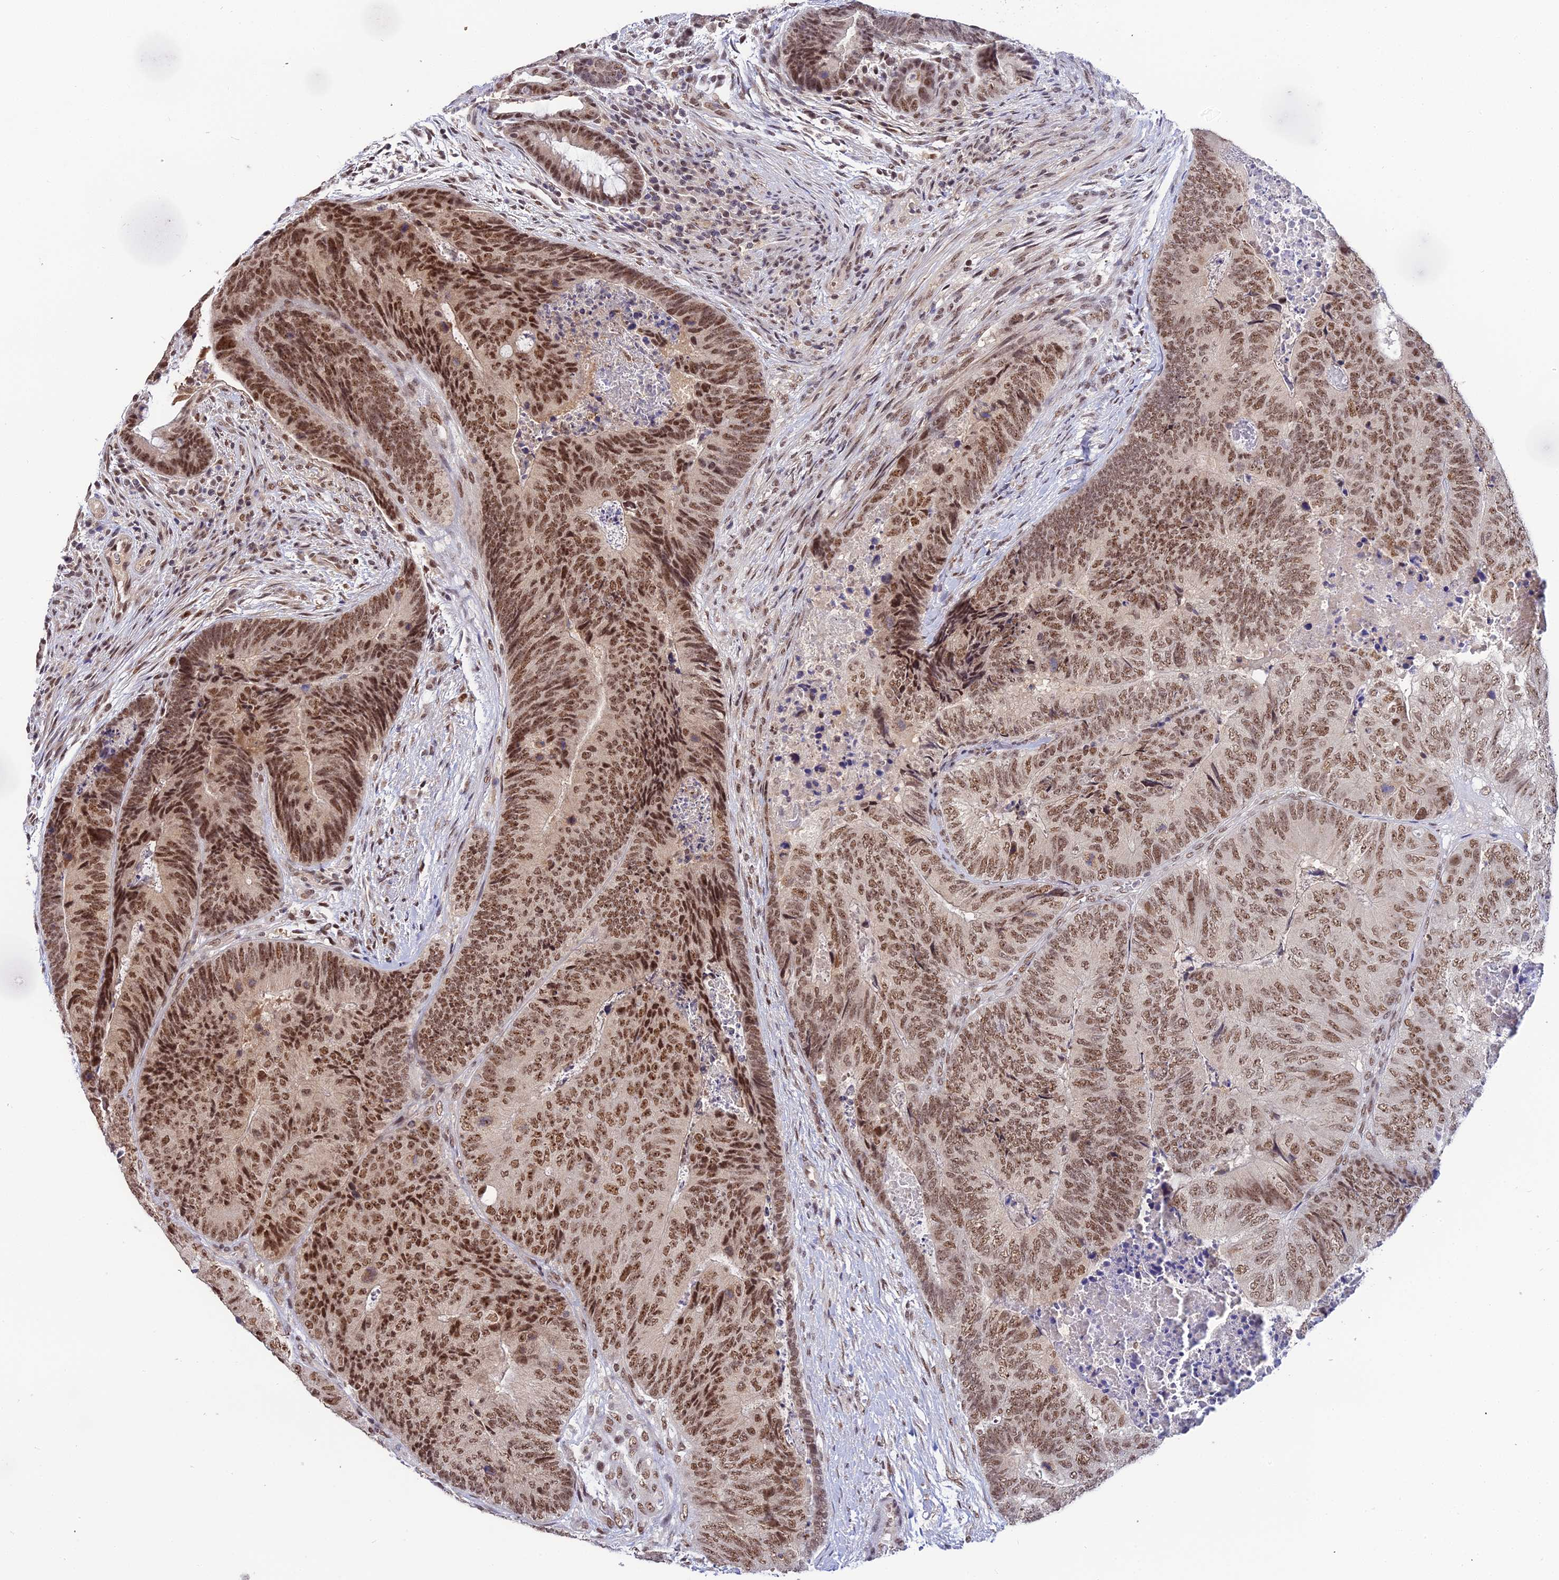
{"staining": {"intensity": "moderate", "quantity": ">75%", "location": "nuclear"}, "tissue": "colorectal cancer", "cell_type": "Tumor cells", "image_type": "cancer", "snomed": [{"axis": "morphology", "description": "Adenocarcinoma, NOS"}, {"axis": "topography", "description": "Colon"}], "caption": "Immunohistochemical staining of human colorectal cancer displays medium levels of moderate nuclear expression in approximately >75% of tumor cells. (brown staining indicates protein expression, while blue staining denotes nuclei).", "gene": "EXOSC3", "patient": {"sex": "female", "age": 67}}